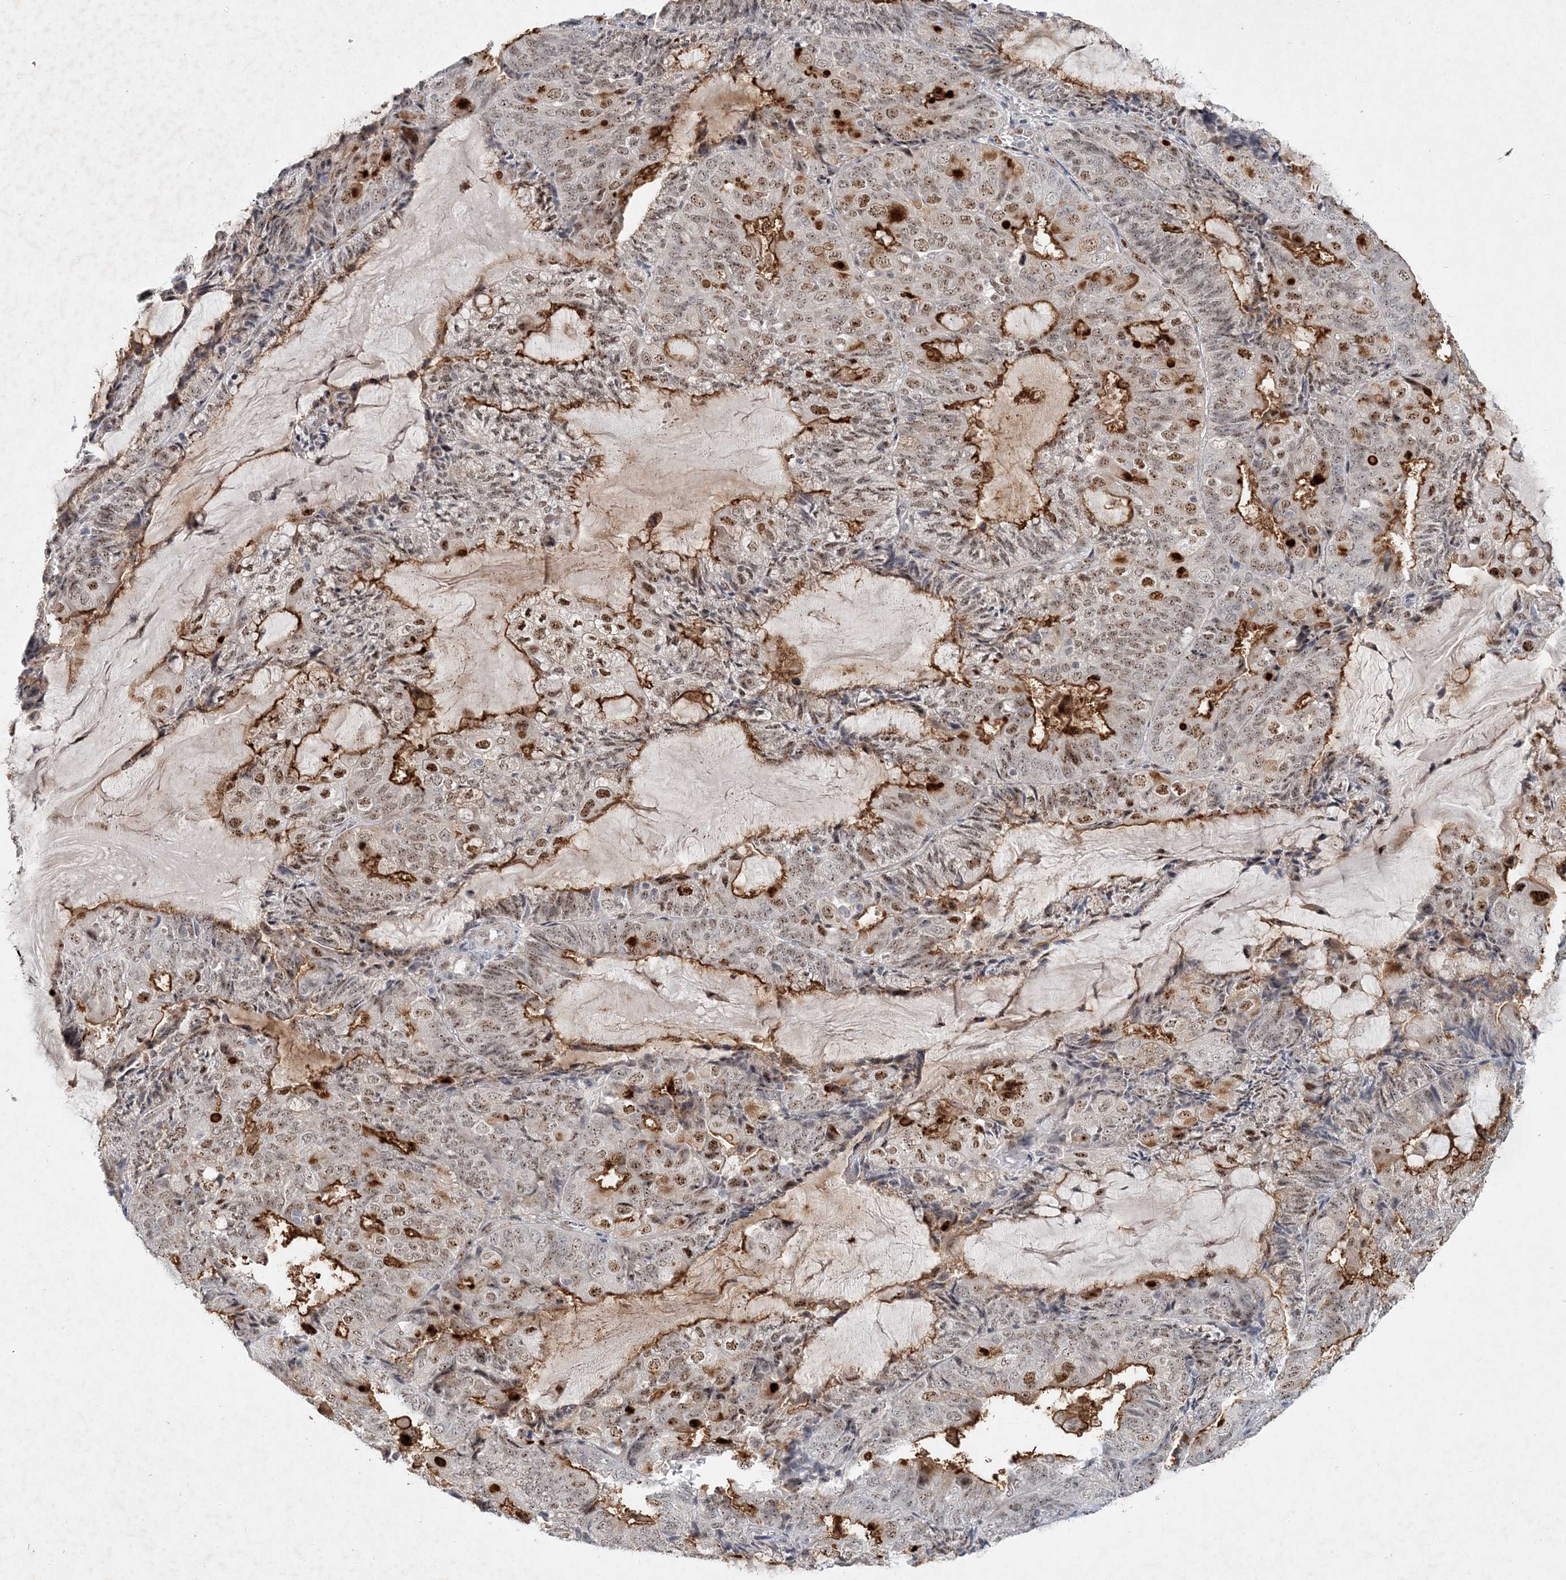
{"staining": {"intensity": "moderate", "quantity": ">75%", "location": "cytoplasmic/membranous,nuclear"}, "tissue": "endometrial cancer", "cell_type": "Tumor cells", "image_type": "cancer", "snomed": [{"axis": "morphology", "description": "Adenocarcinoma, NOS"}, {"axis": "topography", "description": "Endometrium"}], "caption": "There is medium levels of moderate cytoplasmic/membranous and nuclear positivity in tumor cells of adenocarcinoma (endometrial), as demonstrated by immunohistochemical staining (brown color).", "gene": "GIN1", "patient": {"sex": "female", "age": 81}}